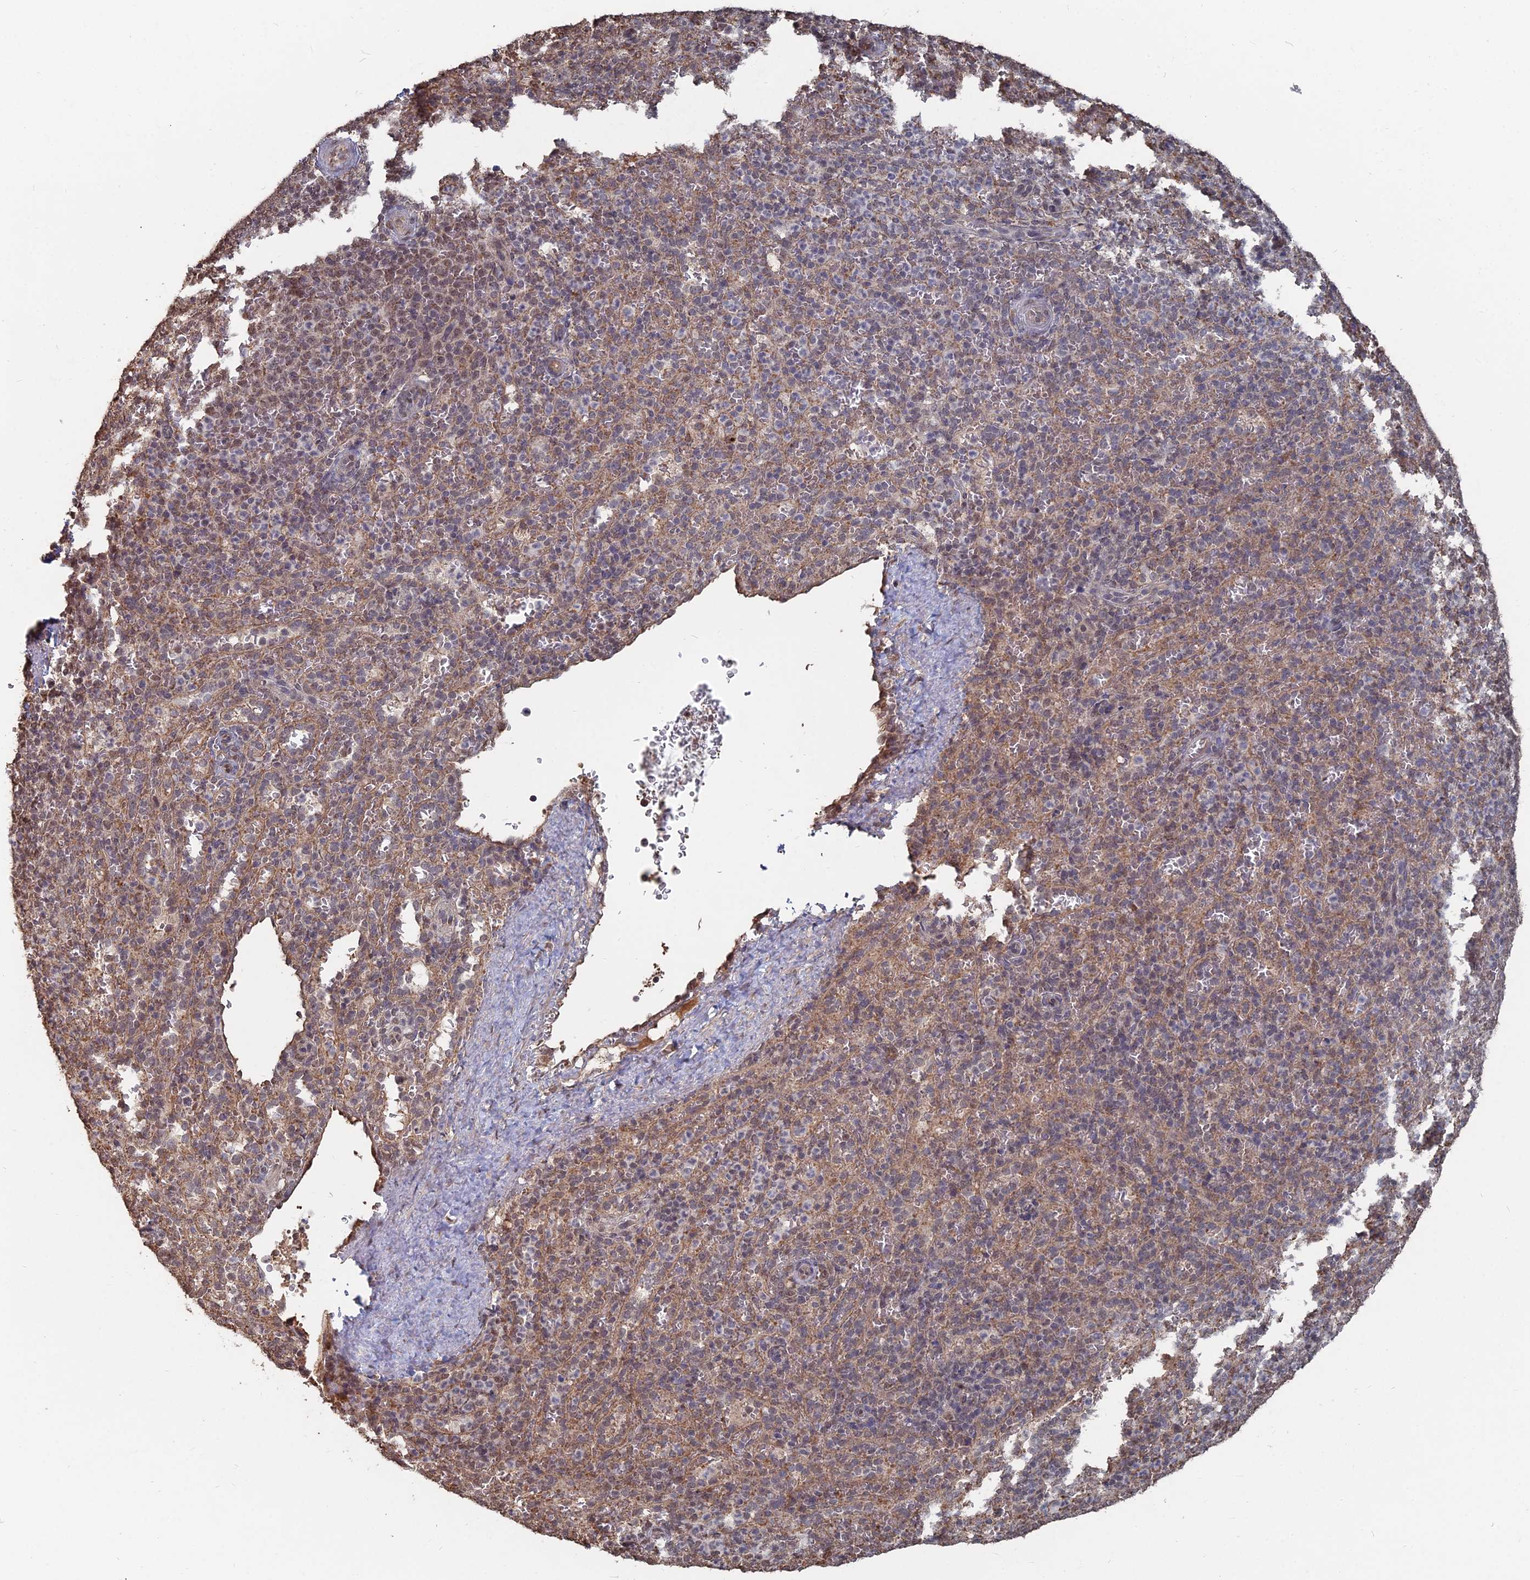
{"staining": {"intensity": "weak", "quantity": "25%-75%", "location": "cytoplasmic/membranous,nuclear"}, "tissue": "spleen", "cell_type": "Cells in red pulp", "image_type": "normal", "snomed": [{"axis": "morphology", "description": "Normal tissue, NOS"}, {"axis": "topography", "description": "Spleen"}], "caption": "Cells in red pulp exhibit low levels of weak cytoplasmic/membranous,nuclear staining in about 25%-75% of cells in benign human spleen.", "gene": "CCNP", "patient": {"sex": "female", "age": 21}}